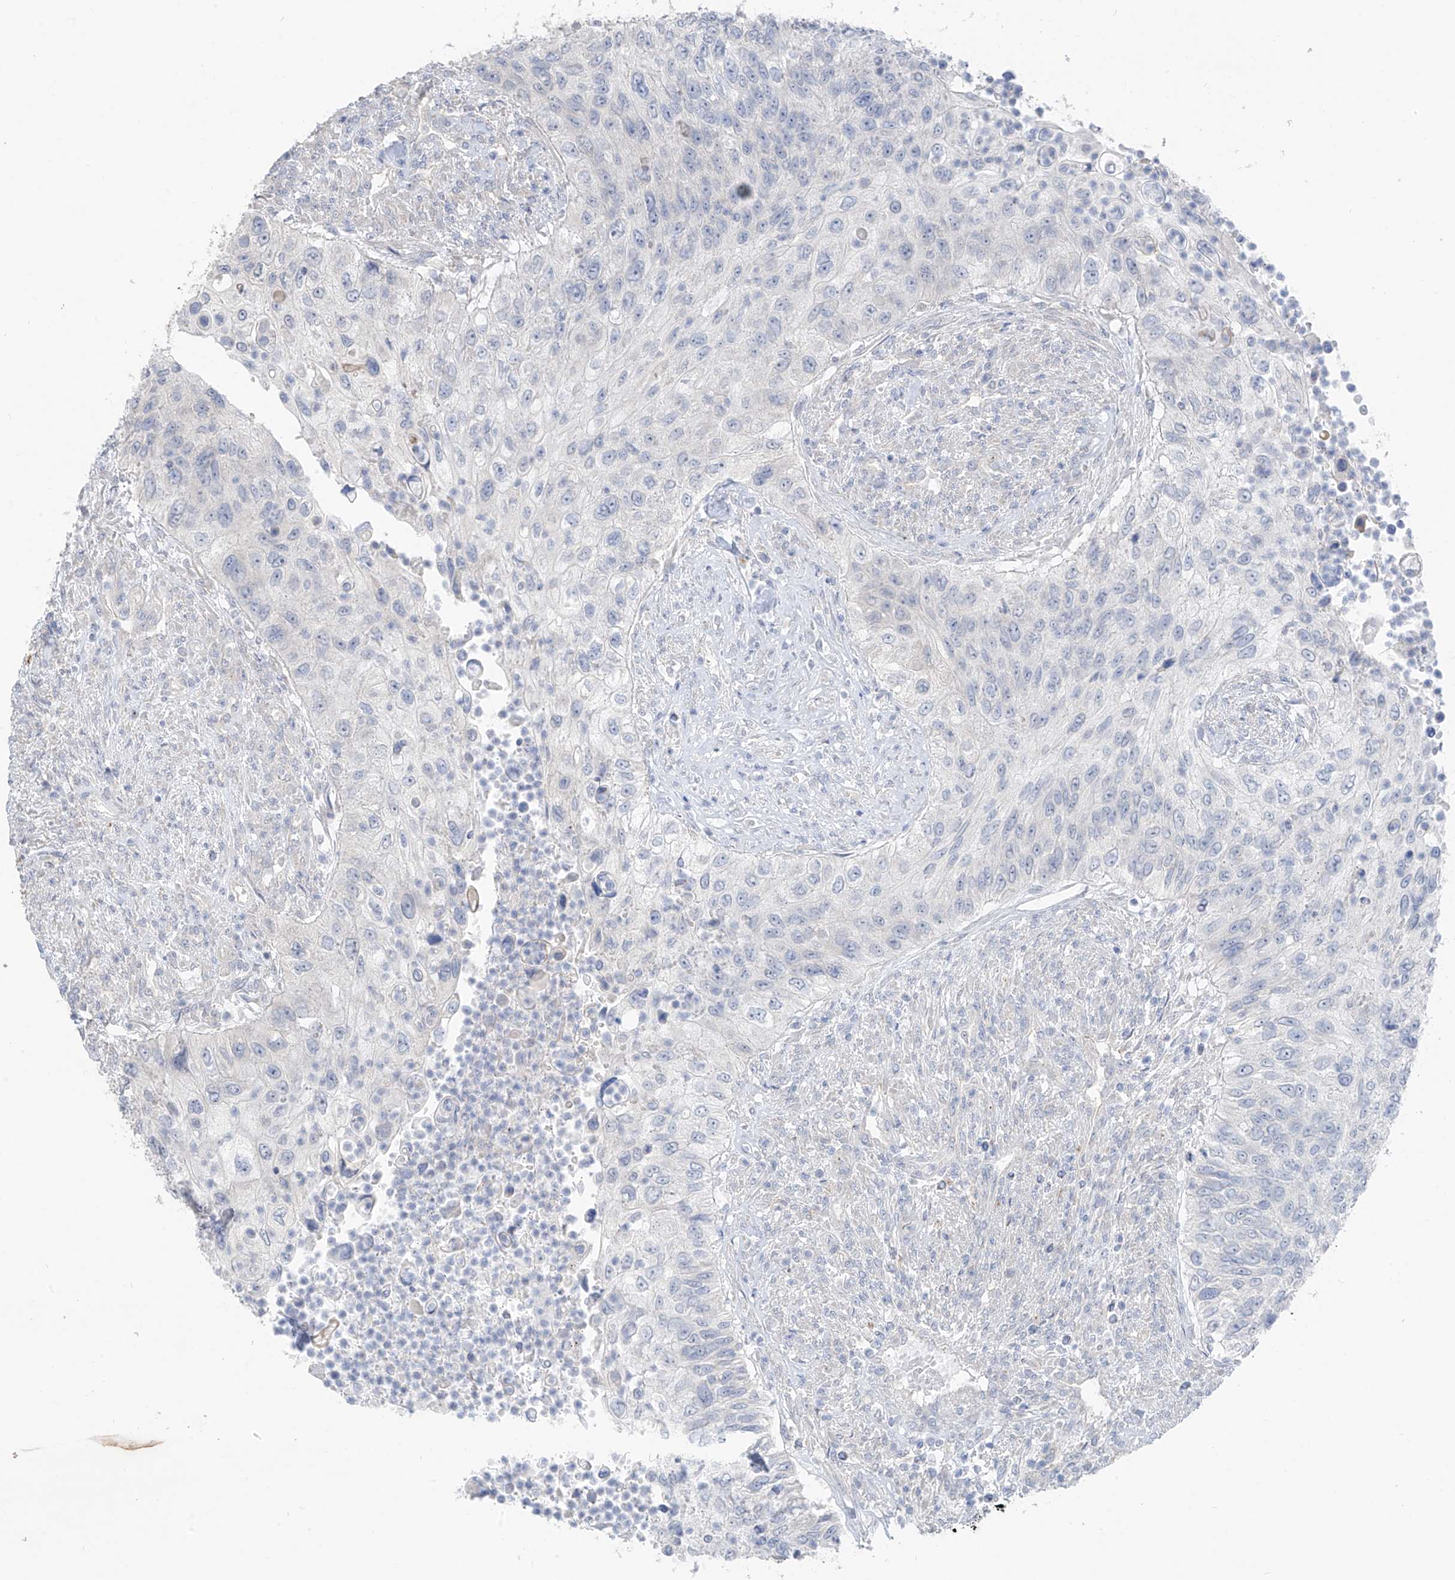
{"staining": {"intensity": "negative", "quantity": "none", "location": "none"}, "tissue": "urothelial cancer", "cell_type": "Tumor cells", "image_type": "cancer", "snomed": [{"axis": "morphology", "description": "Urothelial carcinoma, High grade"}, {"axis": "topography", "description": "Urinary bladder"}], "caption": "A high-resolution image shows immunohistochemistry (IHC) staining of urothelial cancer, which demonstrates no significant positivity in tumor cells.", "gene": "NALCN", "patient": {"sex": "female", "age": 60}}